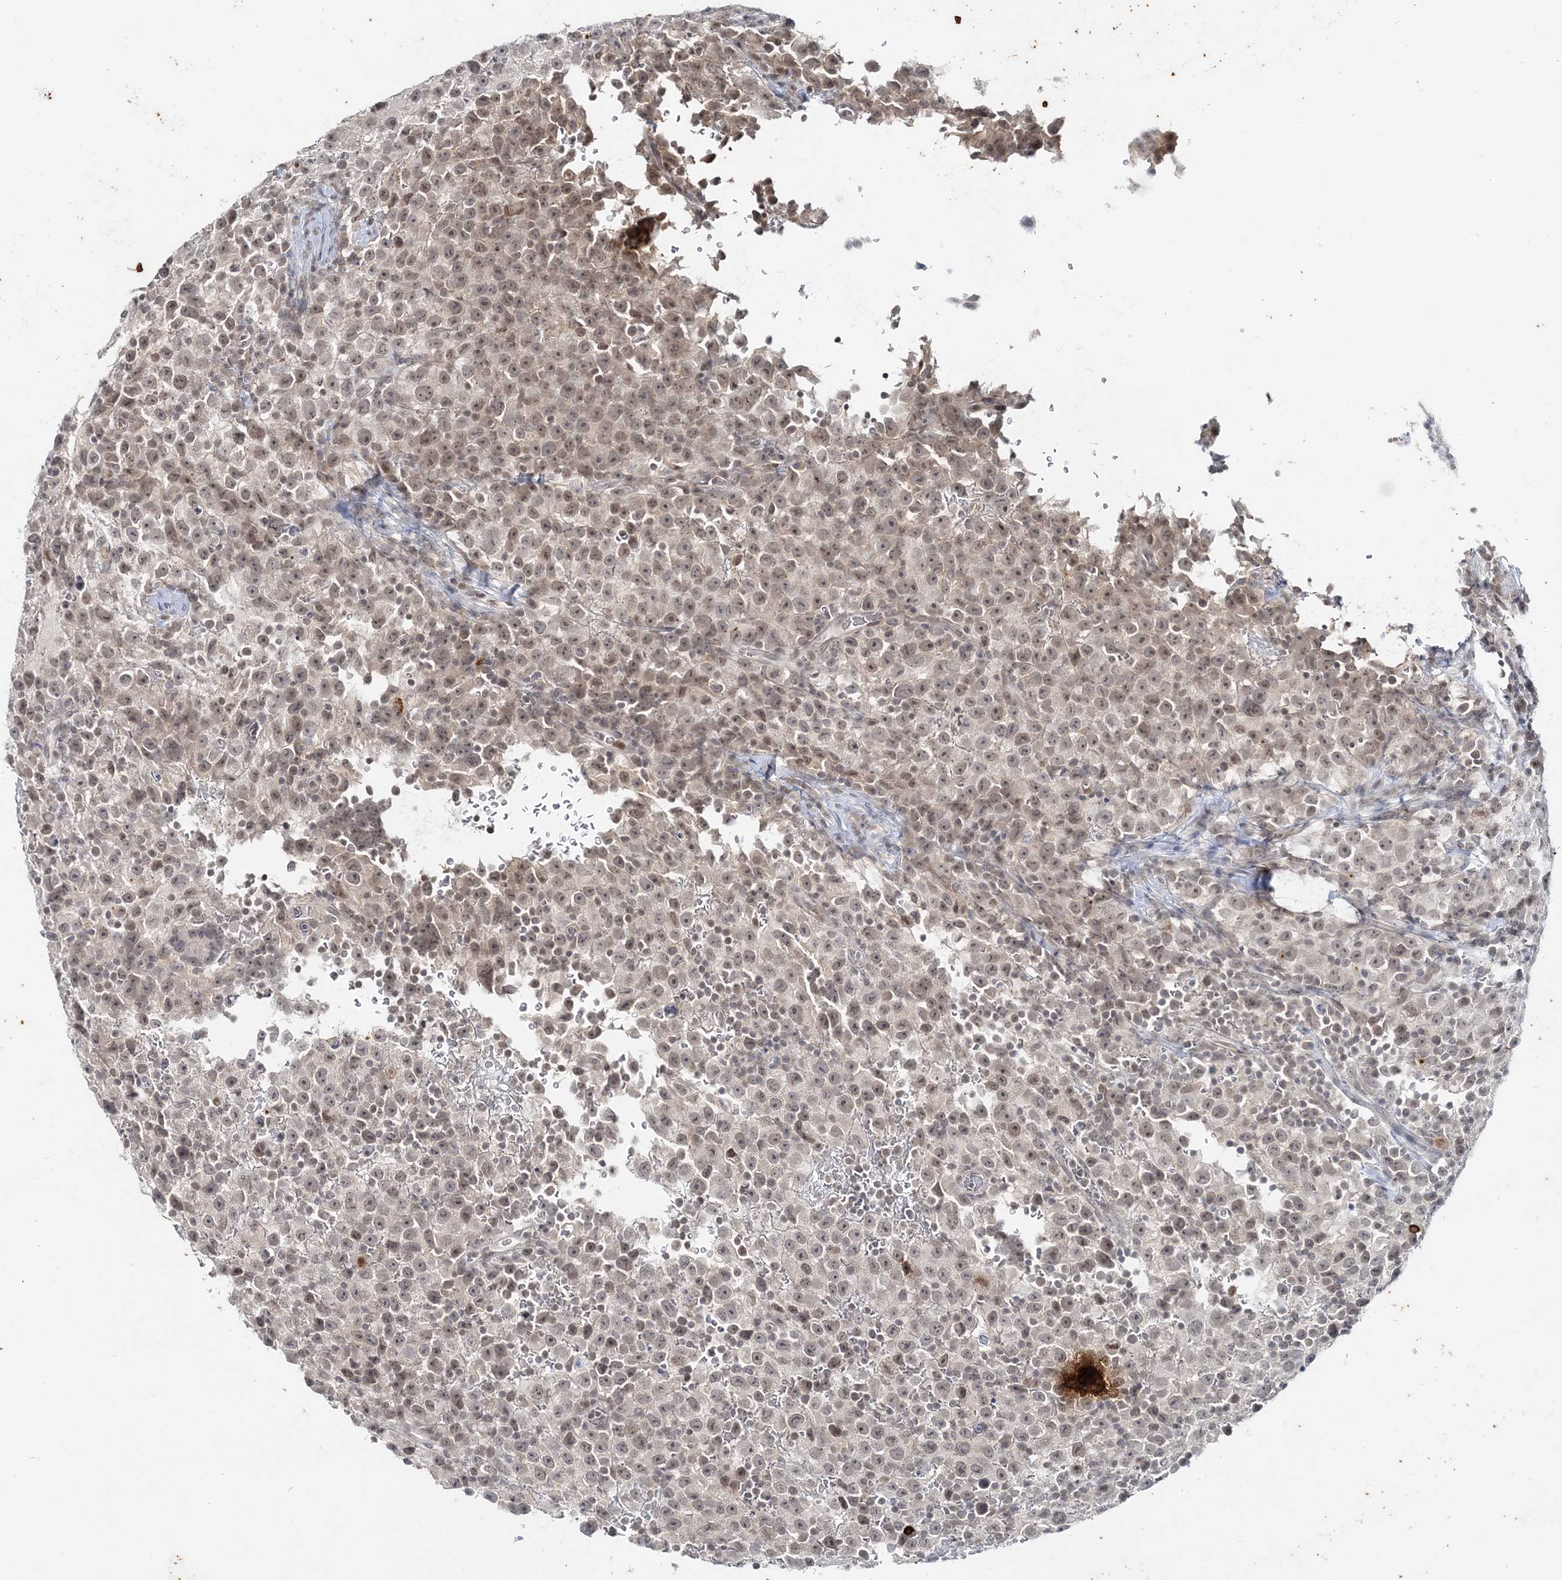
{"staining": {"intensity": "weak", "quantity": "25%-75%", "location": "nuclear"}, "tissue": "testis cancer", "cell_type": "Tumor cells", "image_type": "cancer", "snomed": [{"axis": "morphology", "description": "Seminoma, NOS"}, {"axis": "topography", "description": "Testis"}], "caption": "DAB (3,3'-diaminobenzidine) immunohistochemical staining of human testis cancer displays weak nuclear protein staining in approximately 25%-75% of tumor cells.", "gene": "LEXM", "patient": {"sex": "male", "age": 22}}